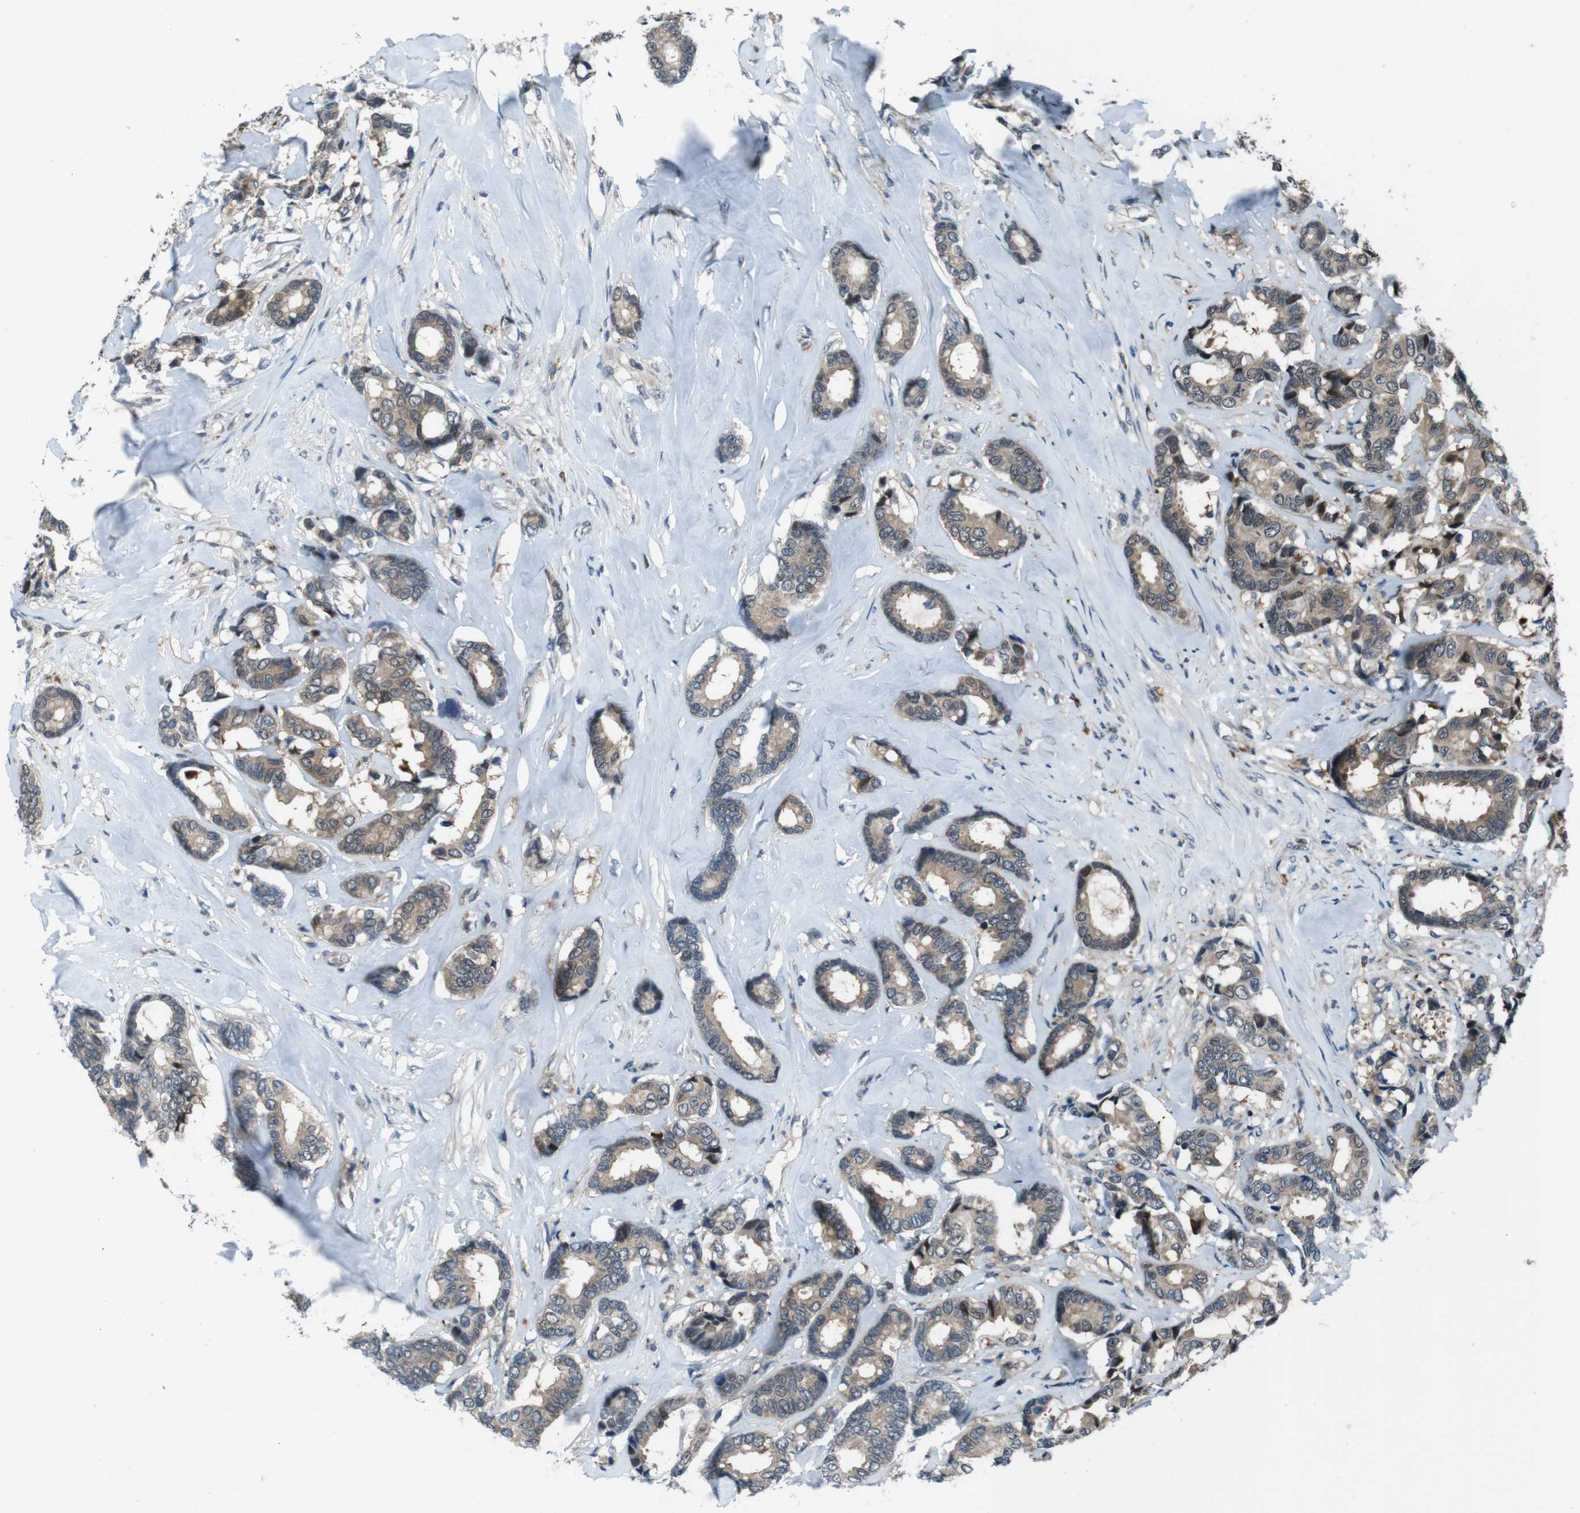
{"staining": {"intensity": "moderate", "quantity": ">75%", "location": "cytoplasmic/membranous,nuclear"}, "tissue": "breast cancer", "cell_type": "Tumor cells", "image_type": "cancer", "snomed": [{"axis": "morphology", "description": "Duct carcinoma"}, {"axis": "topography", "description": "Breast"}], "caption": "Protein staining shows moderate cytoplasmic/membranous and nuclear staining in about >75% of tumor cells in intraductal carcinoma (breast). The staining was performed using DAB to visualize the protein expression in brown, while the nuclei were stained in blue with hematoxylin (Magnification: 20x).", "gene": "LRP5", "patient": {"sex": "female", "age": 87}}